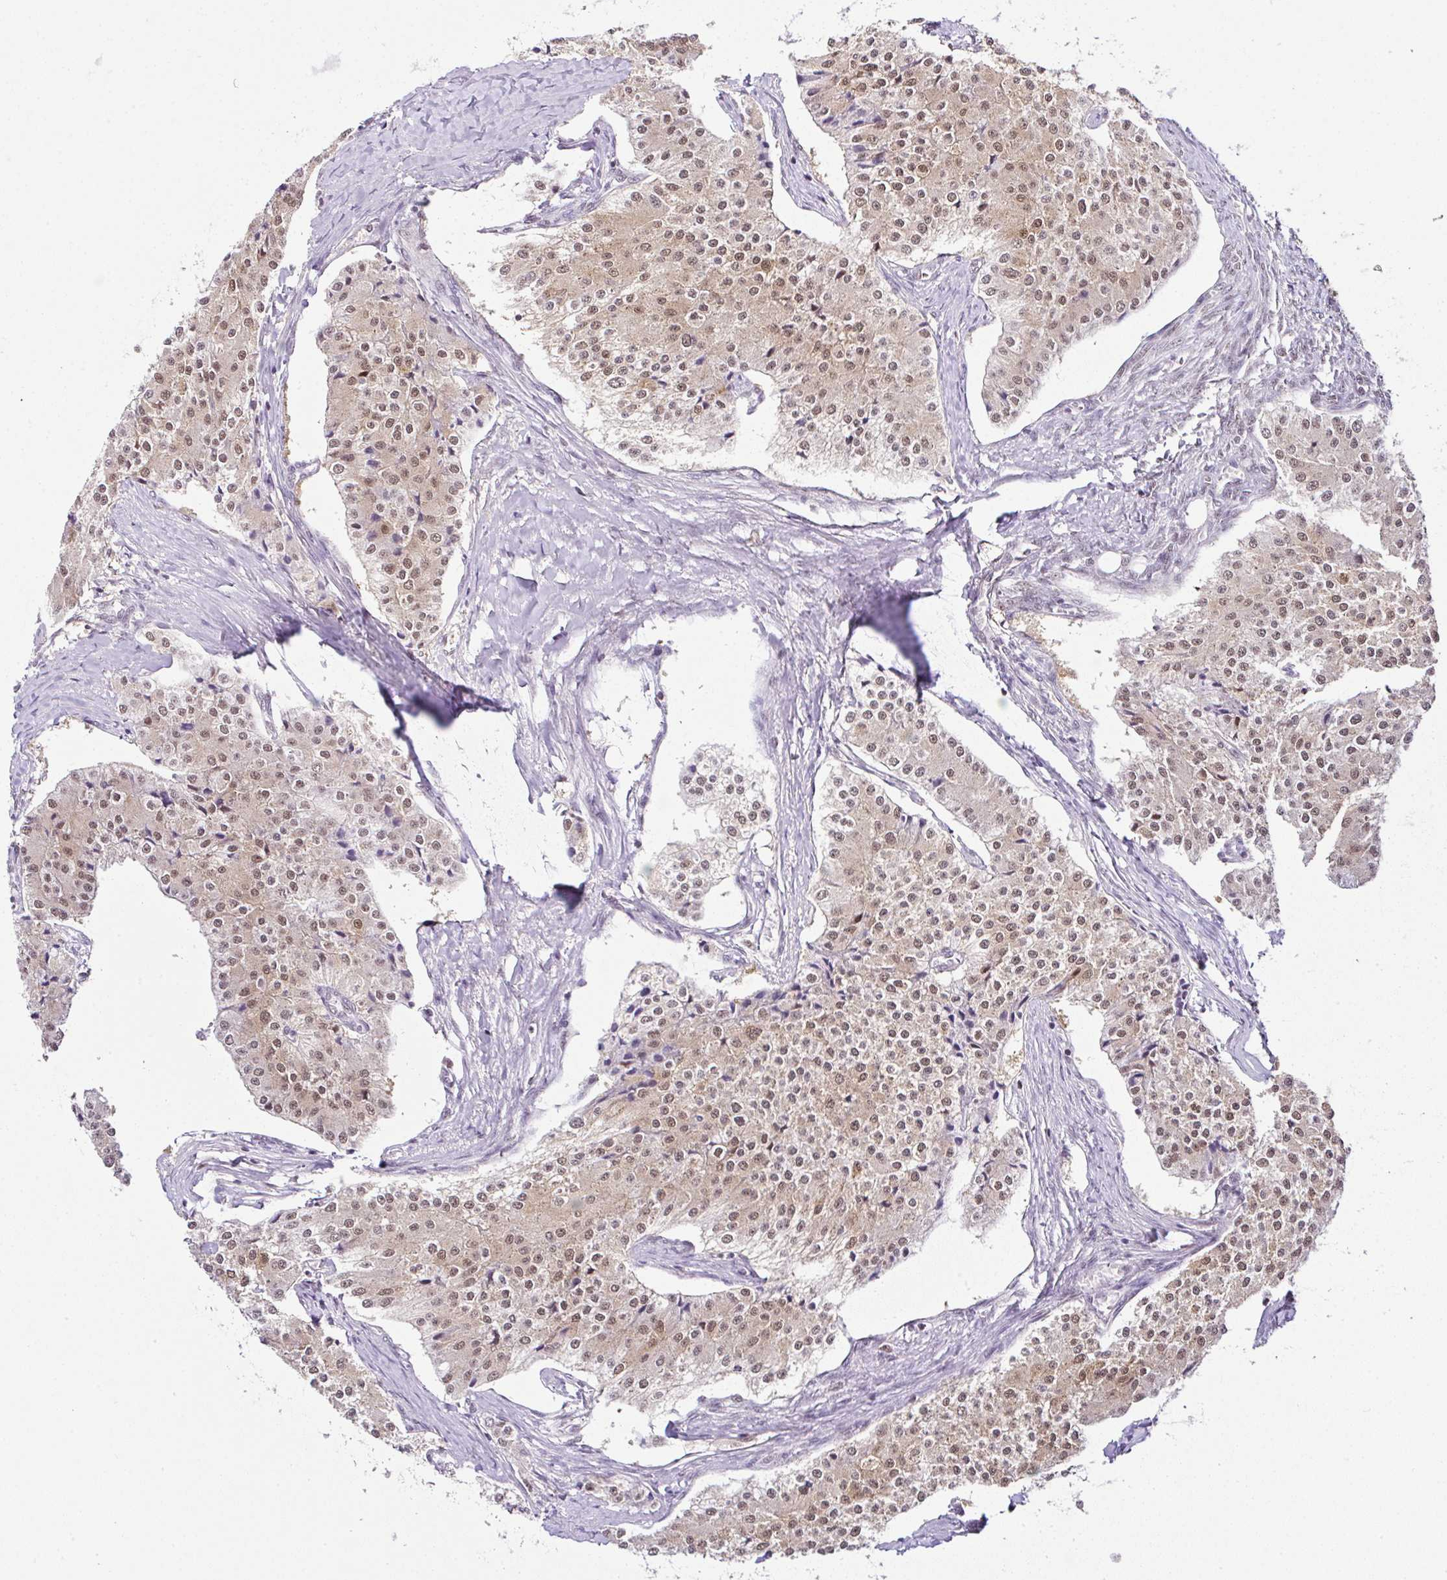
{"staining": {"intensity": "moderate", "quantity": ">75%", "location": "cytoplasmic/membranous,nuclear"}, "tissue": "carcinoid", "cell_type": "Tumor cells", "image_type": "cancer", "snomed": [{"axis": "morphology", "description": "Carcinoid, malignant, NOS"}, {"axis": "topography", "description": "Colon"}], "caption": "A medium amount of moderate cytoplasmic/membranous and nuclear expression is seen in about >75% of tumor cells in carcinoid tissue. Using DAB (3,3'-diaminobenzidine) (brown) and hematoxylin (blue) stains, captured at high magnification using brightfield microscopy.", "gene": "PTPN2", "patient": {"sex": "female", "age": 52}}